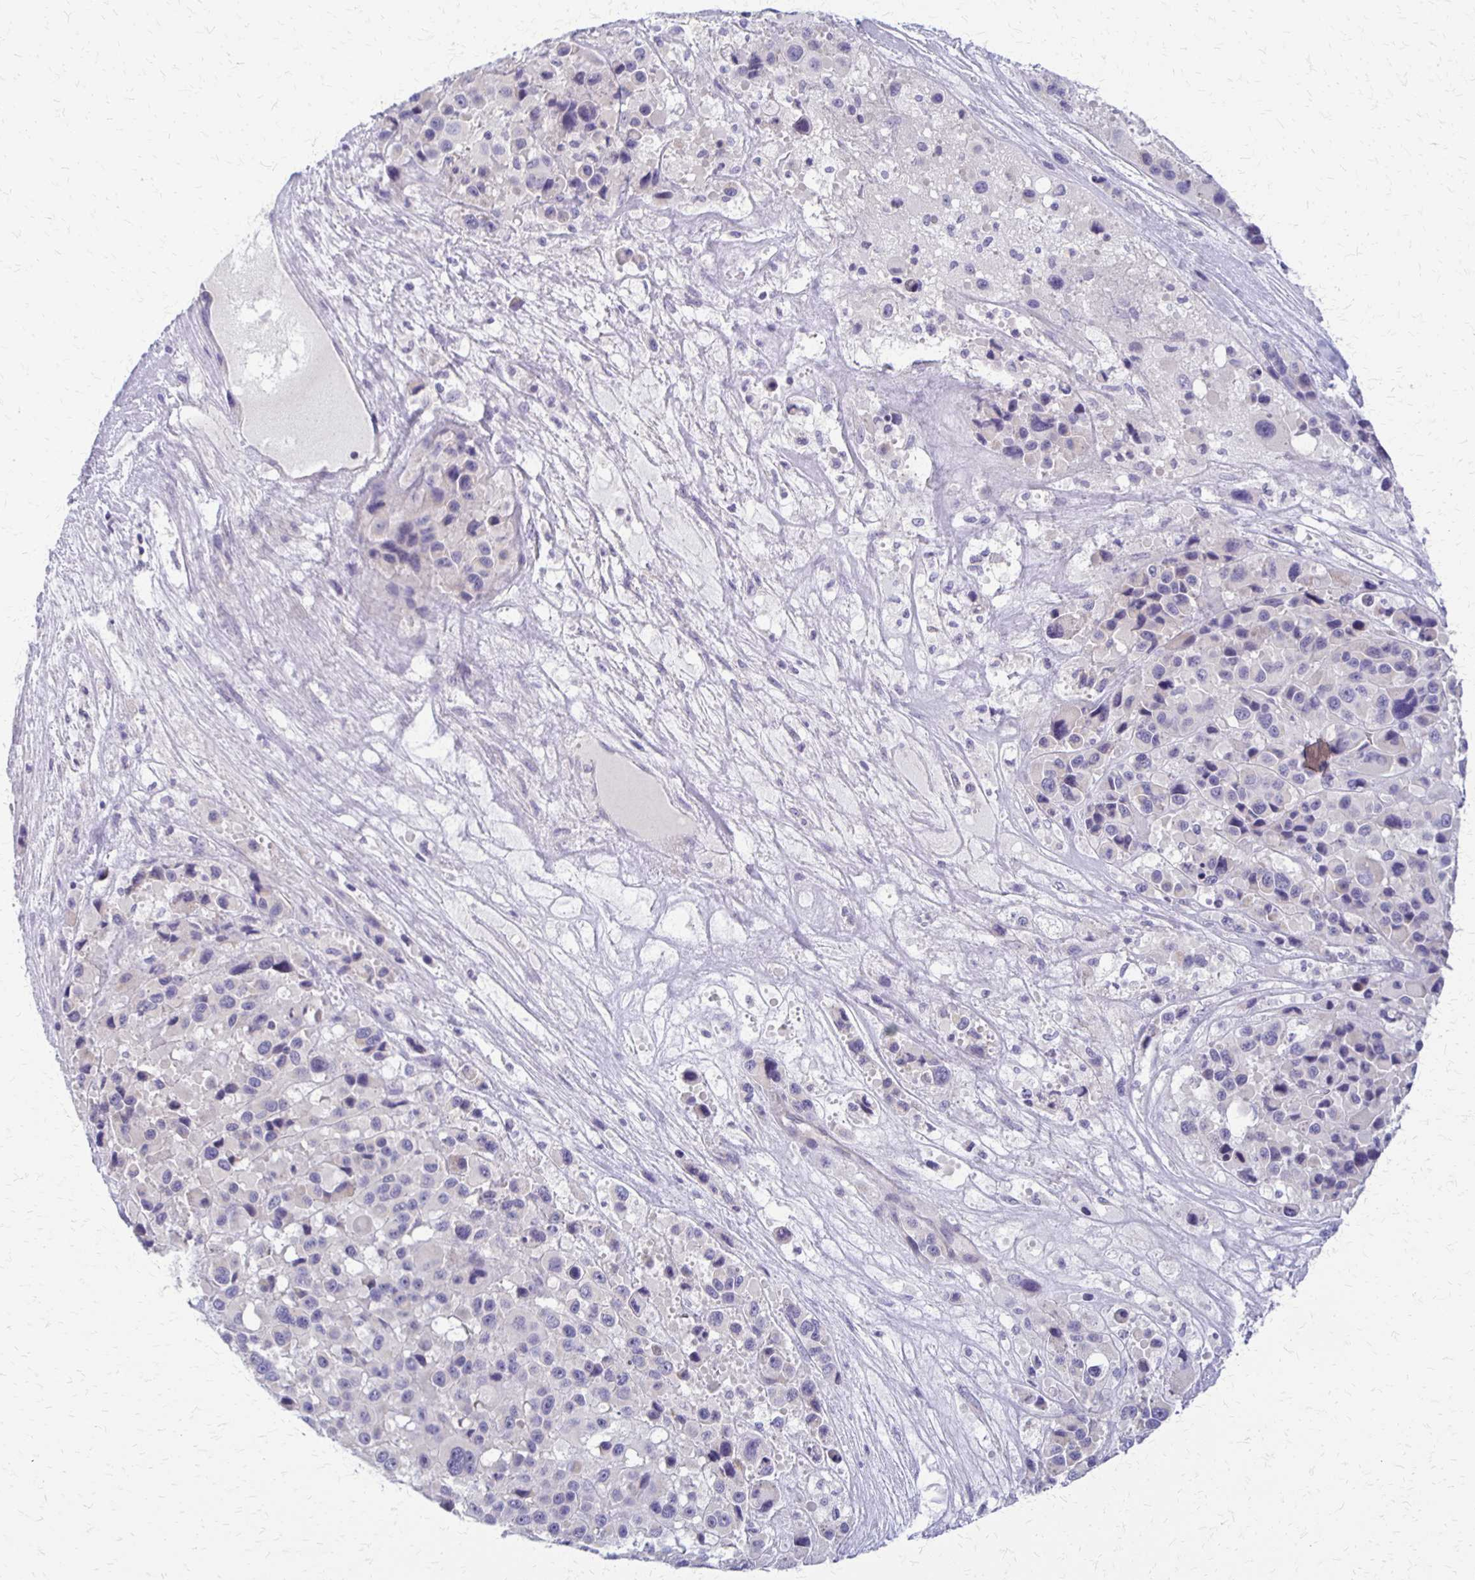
{"staining": {"intensity": "negative", "quantity": "none", "location": "none"}, "tissue": "melanoma", "cell_type": "Tumor cells", "image_type": "cancer", "snomed": [{"axis": "morphology", "description": "Malignant melanoma, Metastatic site"}, {"axis": "topography", "description": "Lymph node"}], "caption": "Histopathology image shows no protein positivity in tumor cells of malignant melanoma (metastatic site) tissue.", "gene": "RHOC", "patient": {"sex": "female", "age": 65}}